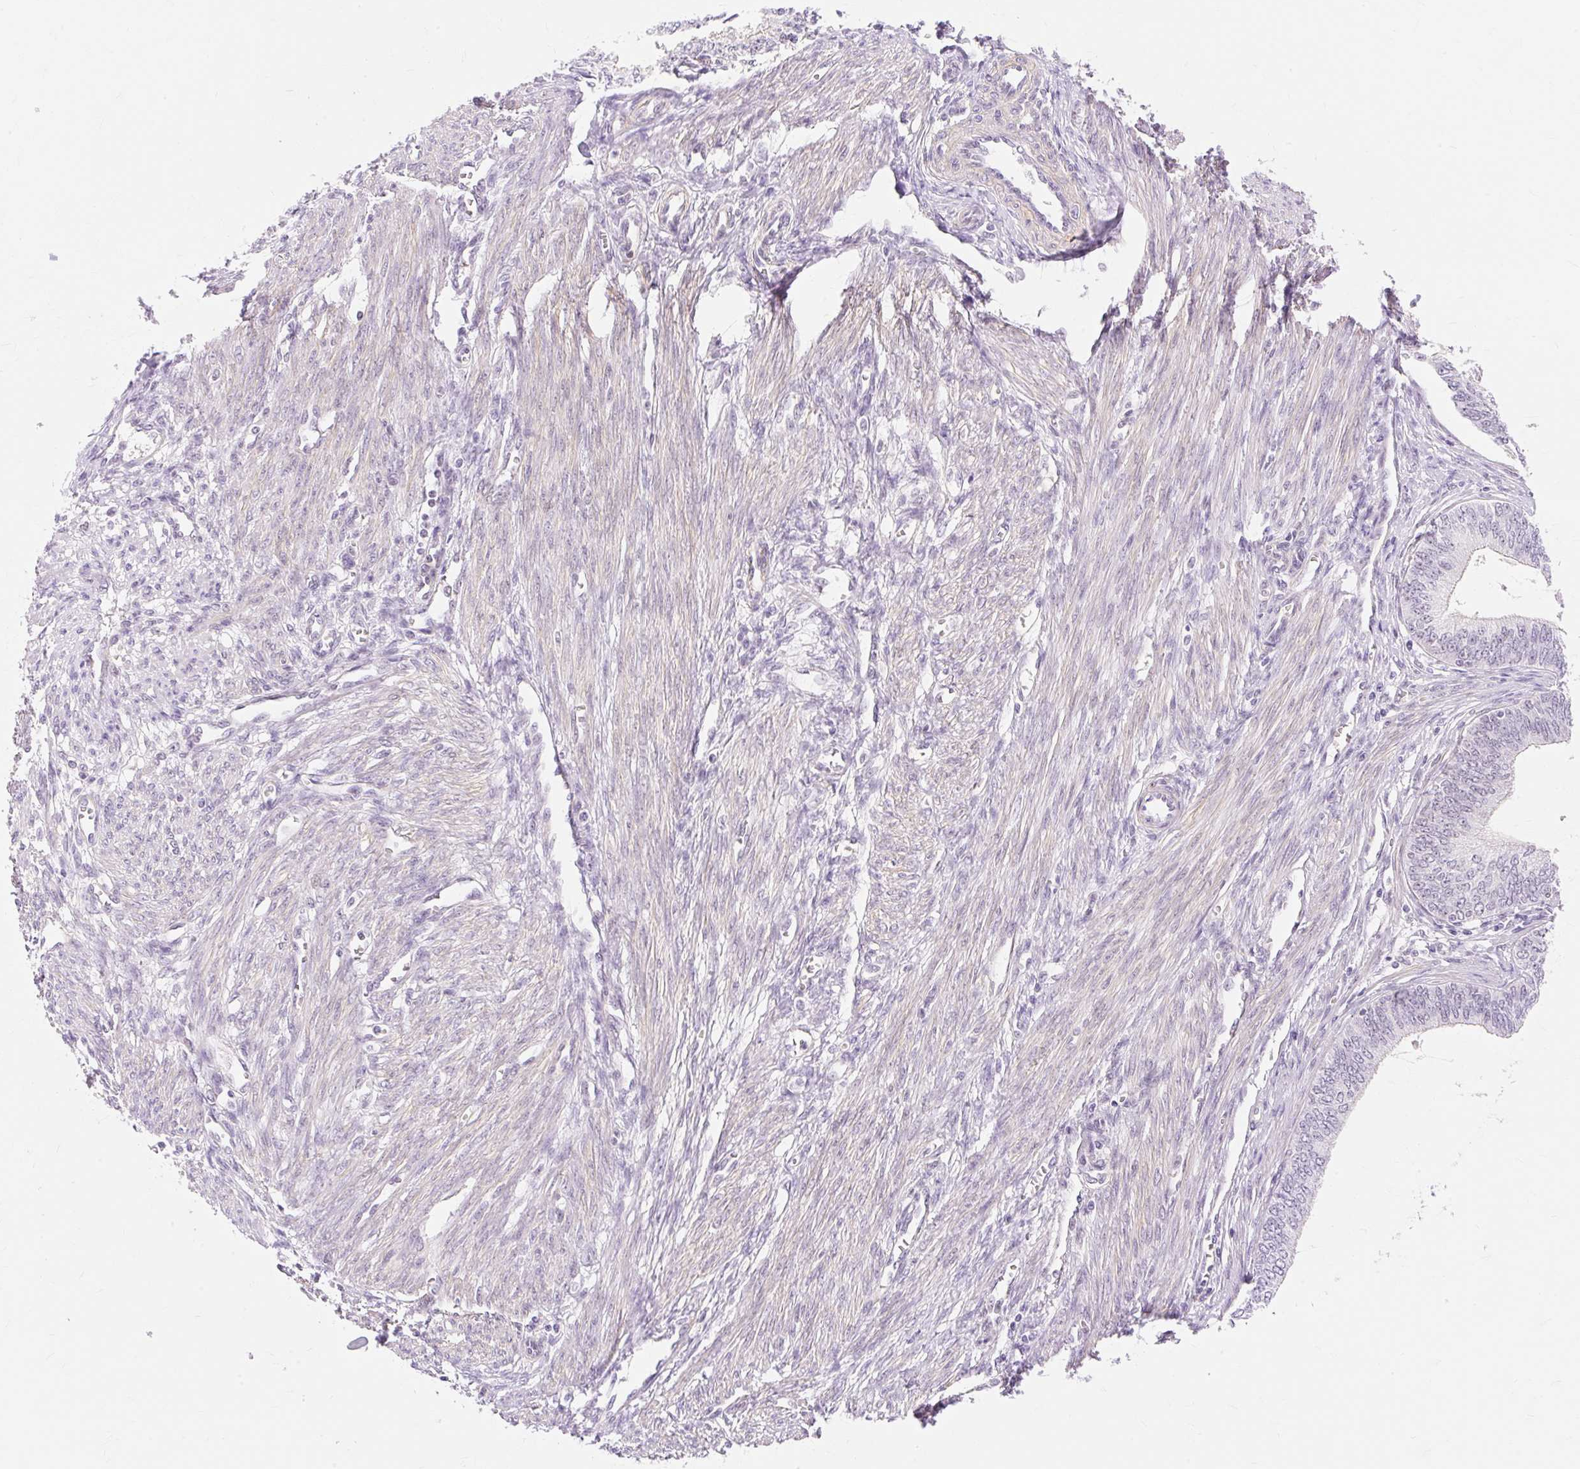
{"staining": {"intensity": "negative", "quantity": "none", "location": "none"}, "tissue": "endometrial cancer", "cell_type": "Tumor cells", "image_type": "cancer", "snomed": [{"axis": "morphology", "description": "Adenocarcinoma, NOS"}, {"axis": "topography", "description": "Endometrium"}], "caption": "An image of endometrial cancer (adenocarcinoma) stained for a protein displays no brown staining in tumor cells.", "gene": "OBP2A", "patient": {"sex": "female", "age": 68}}